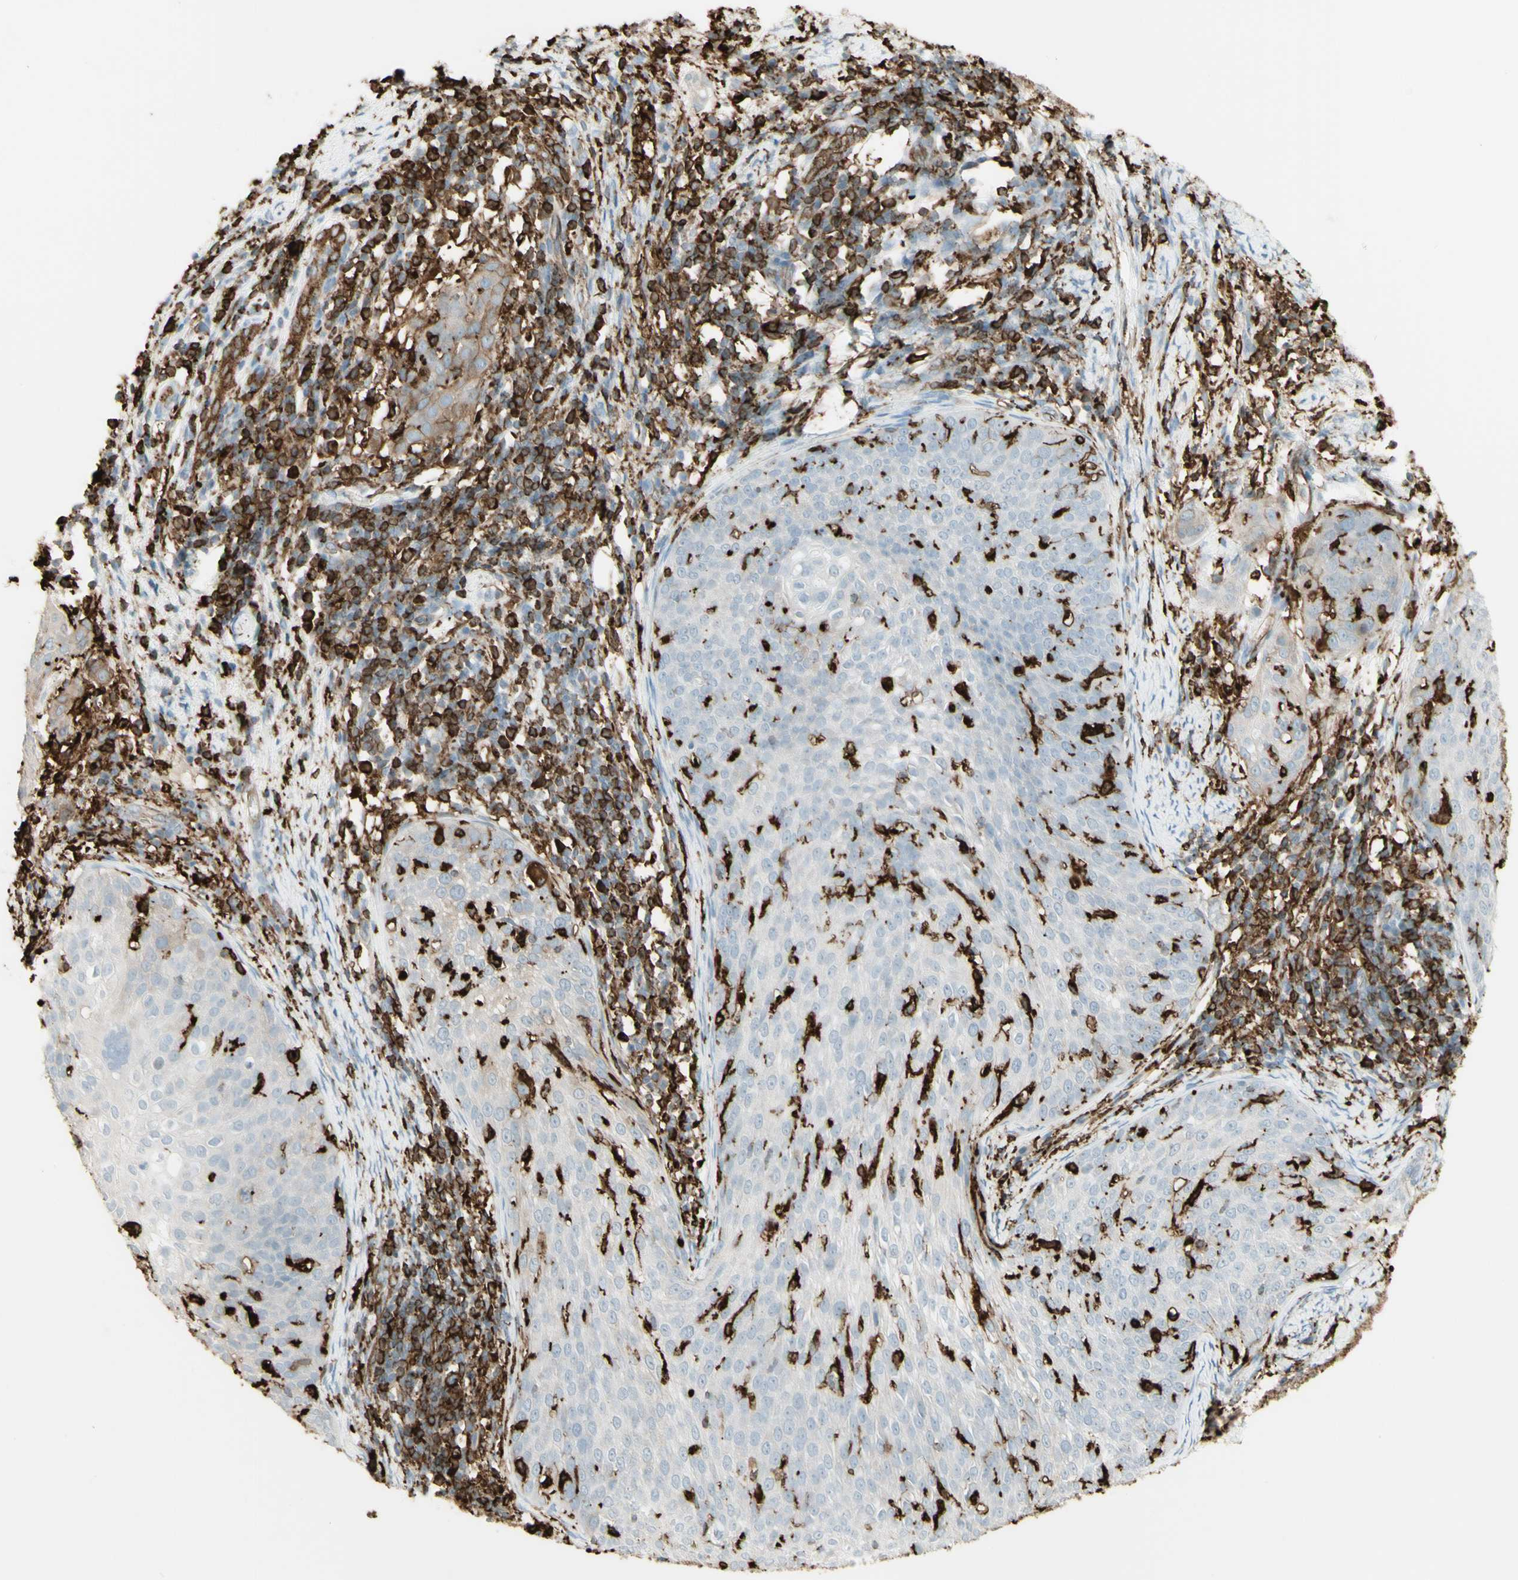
{"staining": {"intensity": "negative", "quantity": "none", "location": "none"}, "tissue": "cervical cancer", "cell_type": "Tumor cells", "image_type": "cancer", "snomed": [{"axis": "morphology", "description": "Squamous cell carcinoma, NOS"}, {"axis": "topography", "description": "Cervix"}], "caption": "An image of human cervical squamous cell carcinoma is negative for staining in tumor cells.", "gene": "HLA-DPB1", "patient": {"sex": "female", "age": 51}}